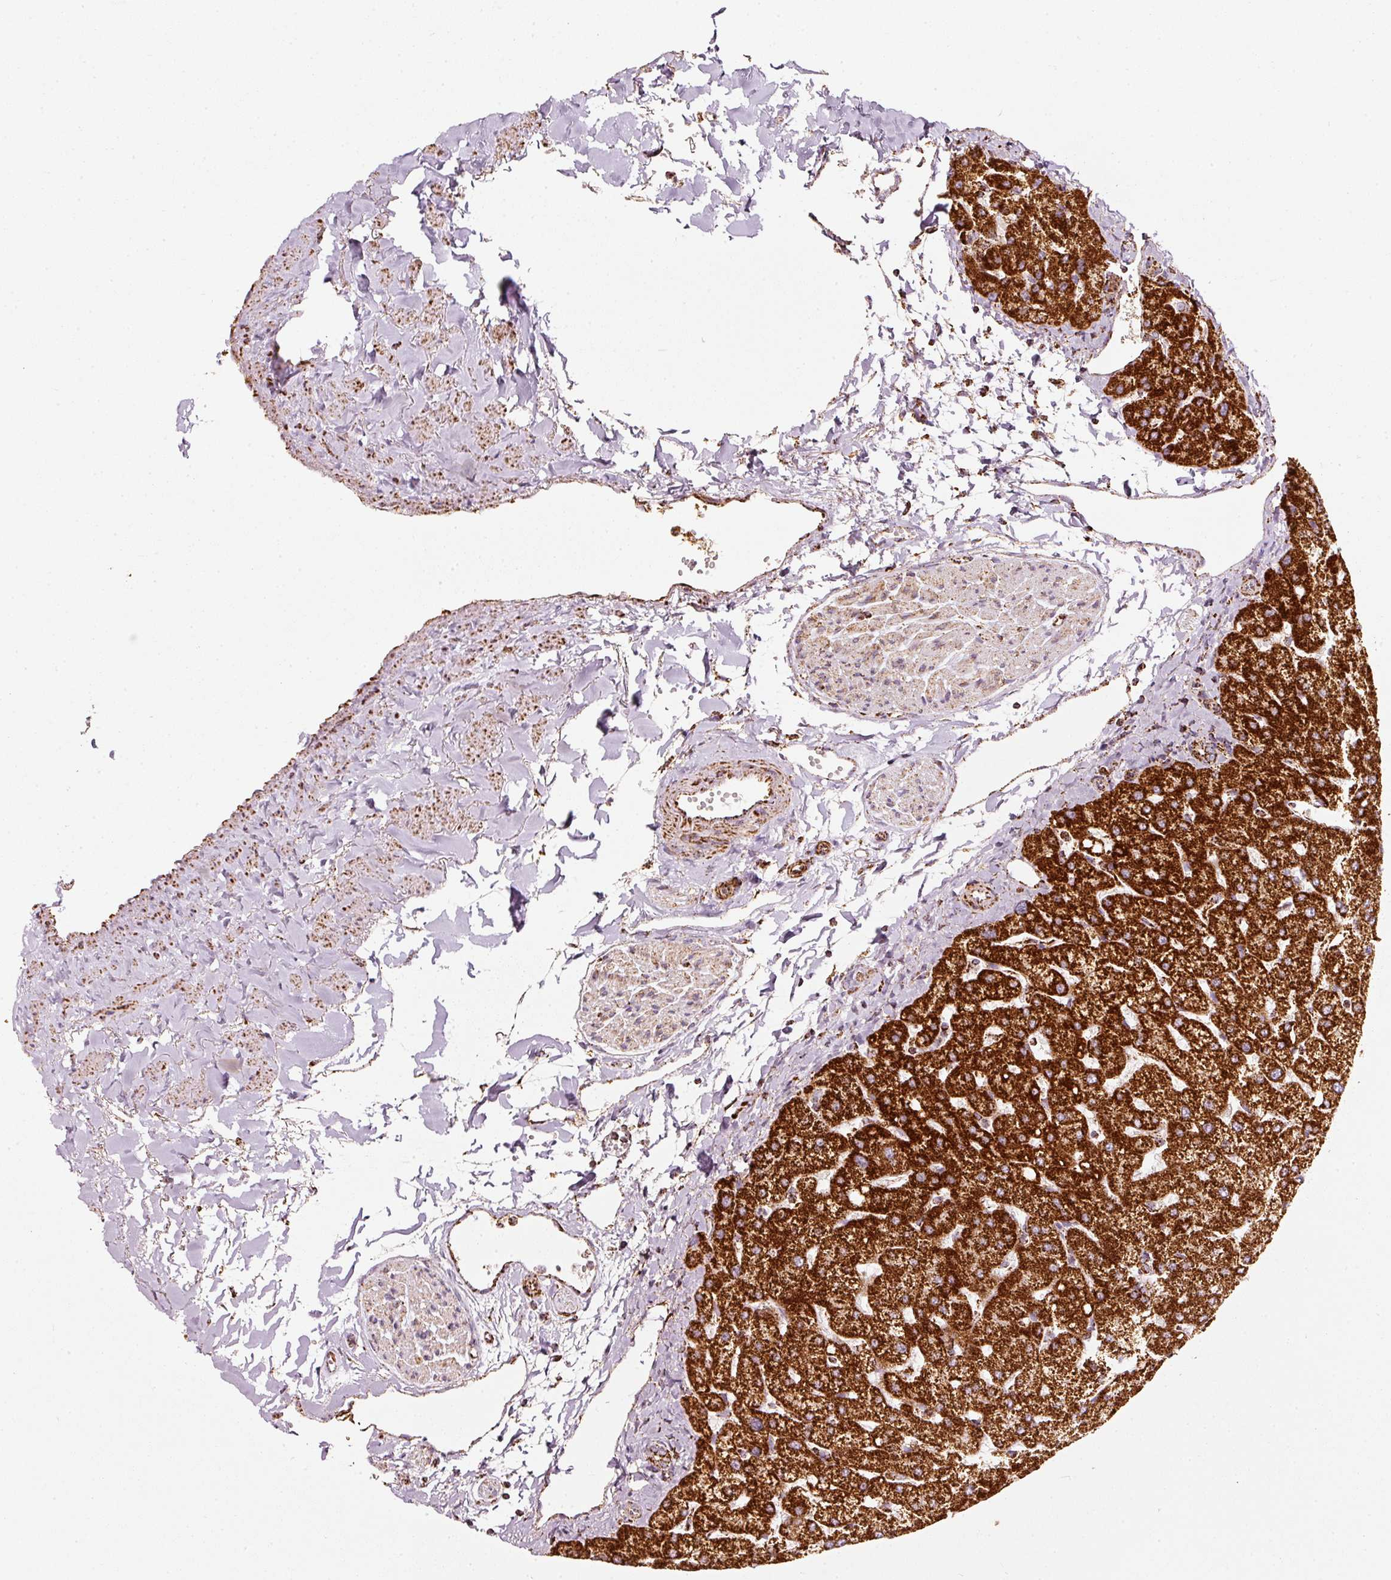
{"staining": {"intensity": "moderate", "quantity": ">75%", "location": "cytoplasmic/membranous"}, "tissue": "liver", "cell_type": "Cholangiocytes", "image_type": "normal", "snomed": [{"axis": "morphology", "description": "Normal tissue, NOS"}, {"axis": "topography", "description": "Liver"}], "caption": "High-magnification brightfield microscopy of unremarkable liver stained with DAB (brown) and counterstained with hematoxylin (blue). cholangiocytes exhibit moderate cytoplasmic/membranous expression is seen in approximately>75% of cells.", "gene": "UQCRC1", "patient": {"sex": "female", "age": 54}}